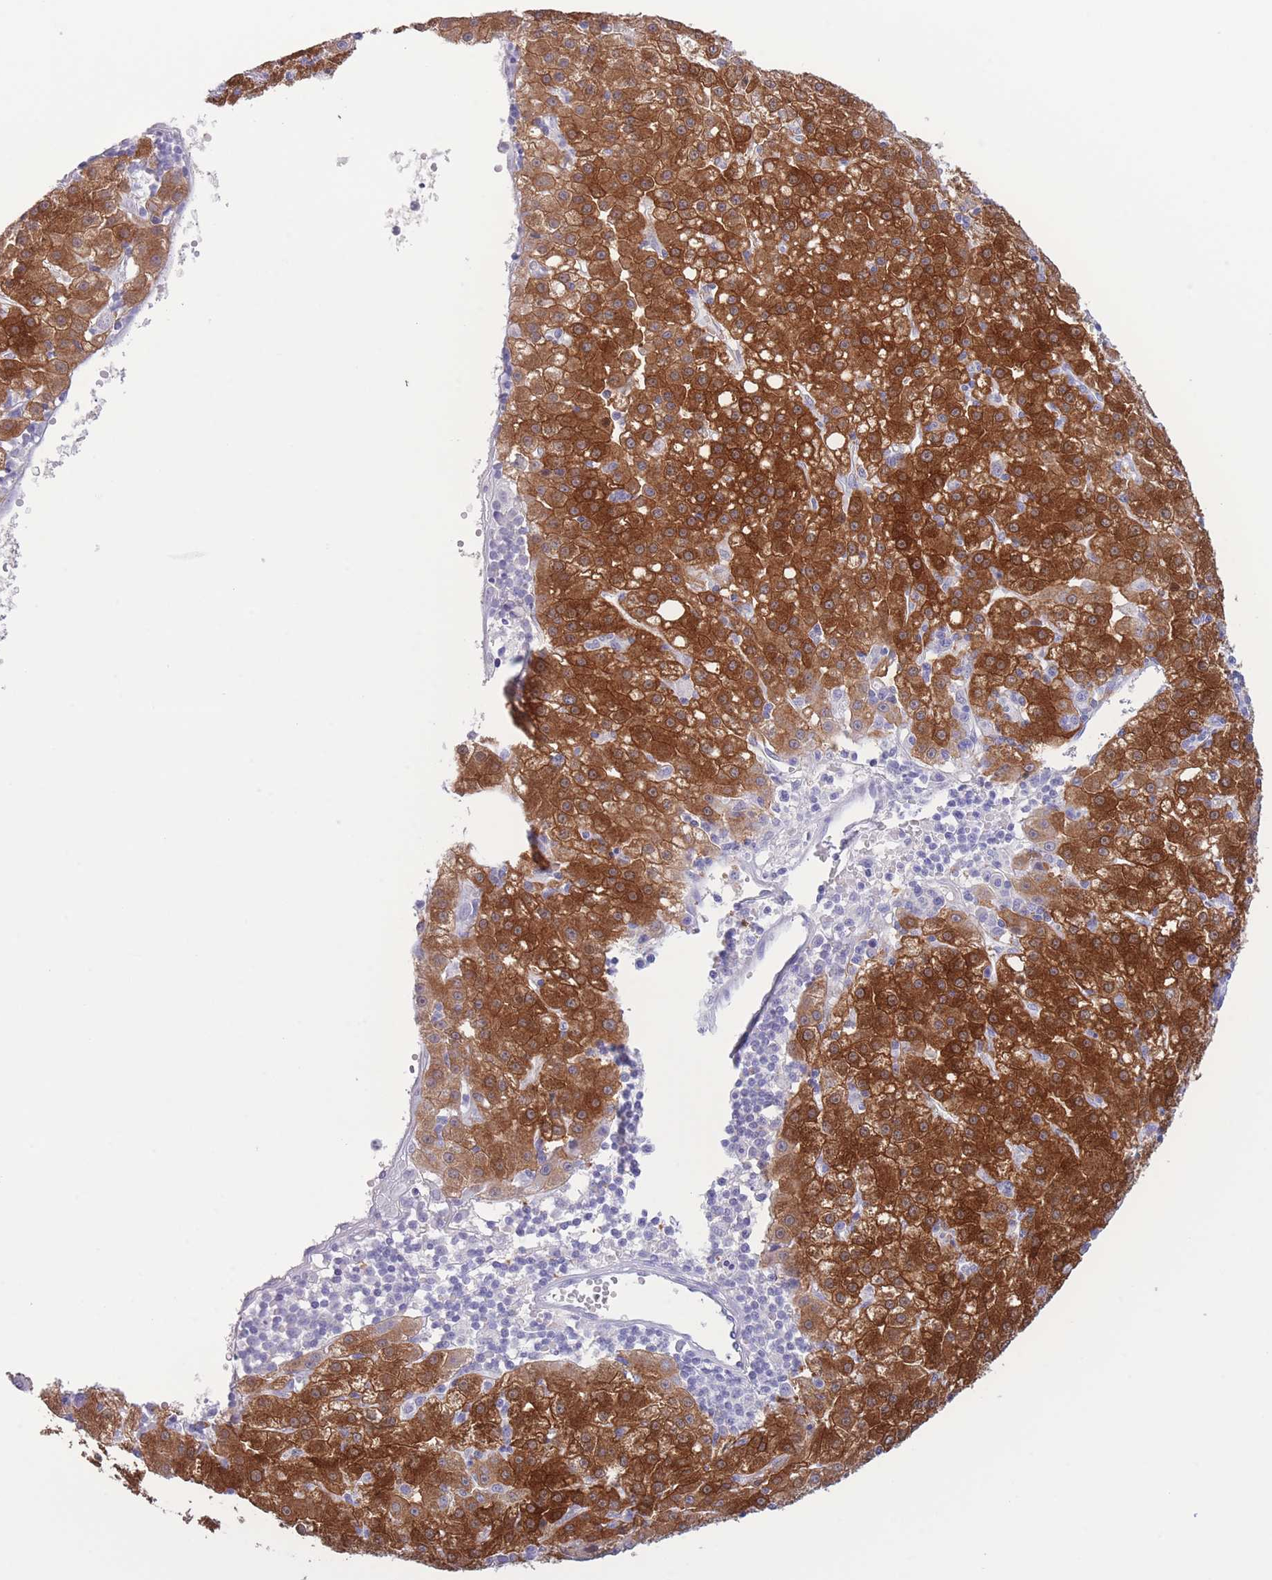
{"staining": {"intensity": "strong", "quantity": ">75%", "location": "cytoplasmic/membranous"}, "tissue": "liver cancer", "cell_type": "Tumor cells", "image_type": "cancer", "snomed": [{"axis": "morphology", "description": "Carcinoma, Hepatocellular, NOS"}, {"axis": "topography", "description": "Liver"}], "caption": "Human liver cancer (hepatocellular carcinoma) stained with a brown dye exhibits strong cytoplasmic/membranous positive staining in about >75% of tumor cells.", "gene": "PKLR", "patient": {"sex": "male", "age": 76}}